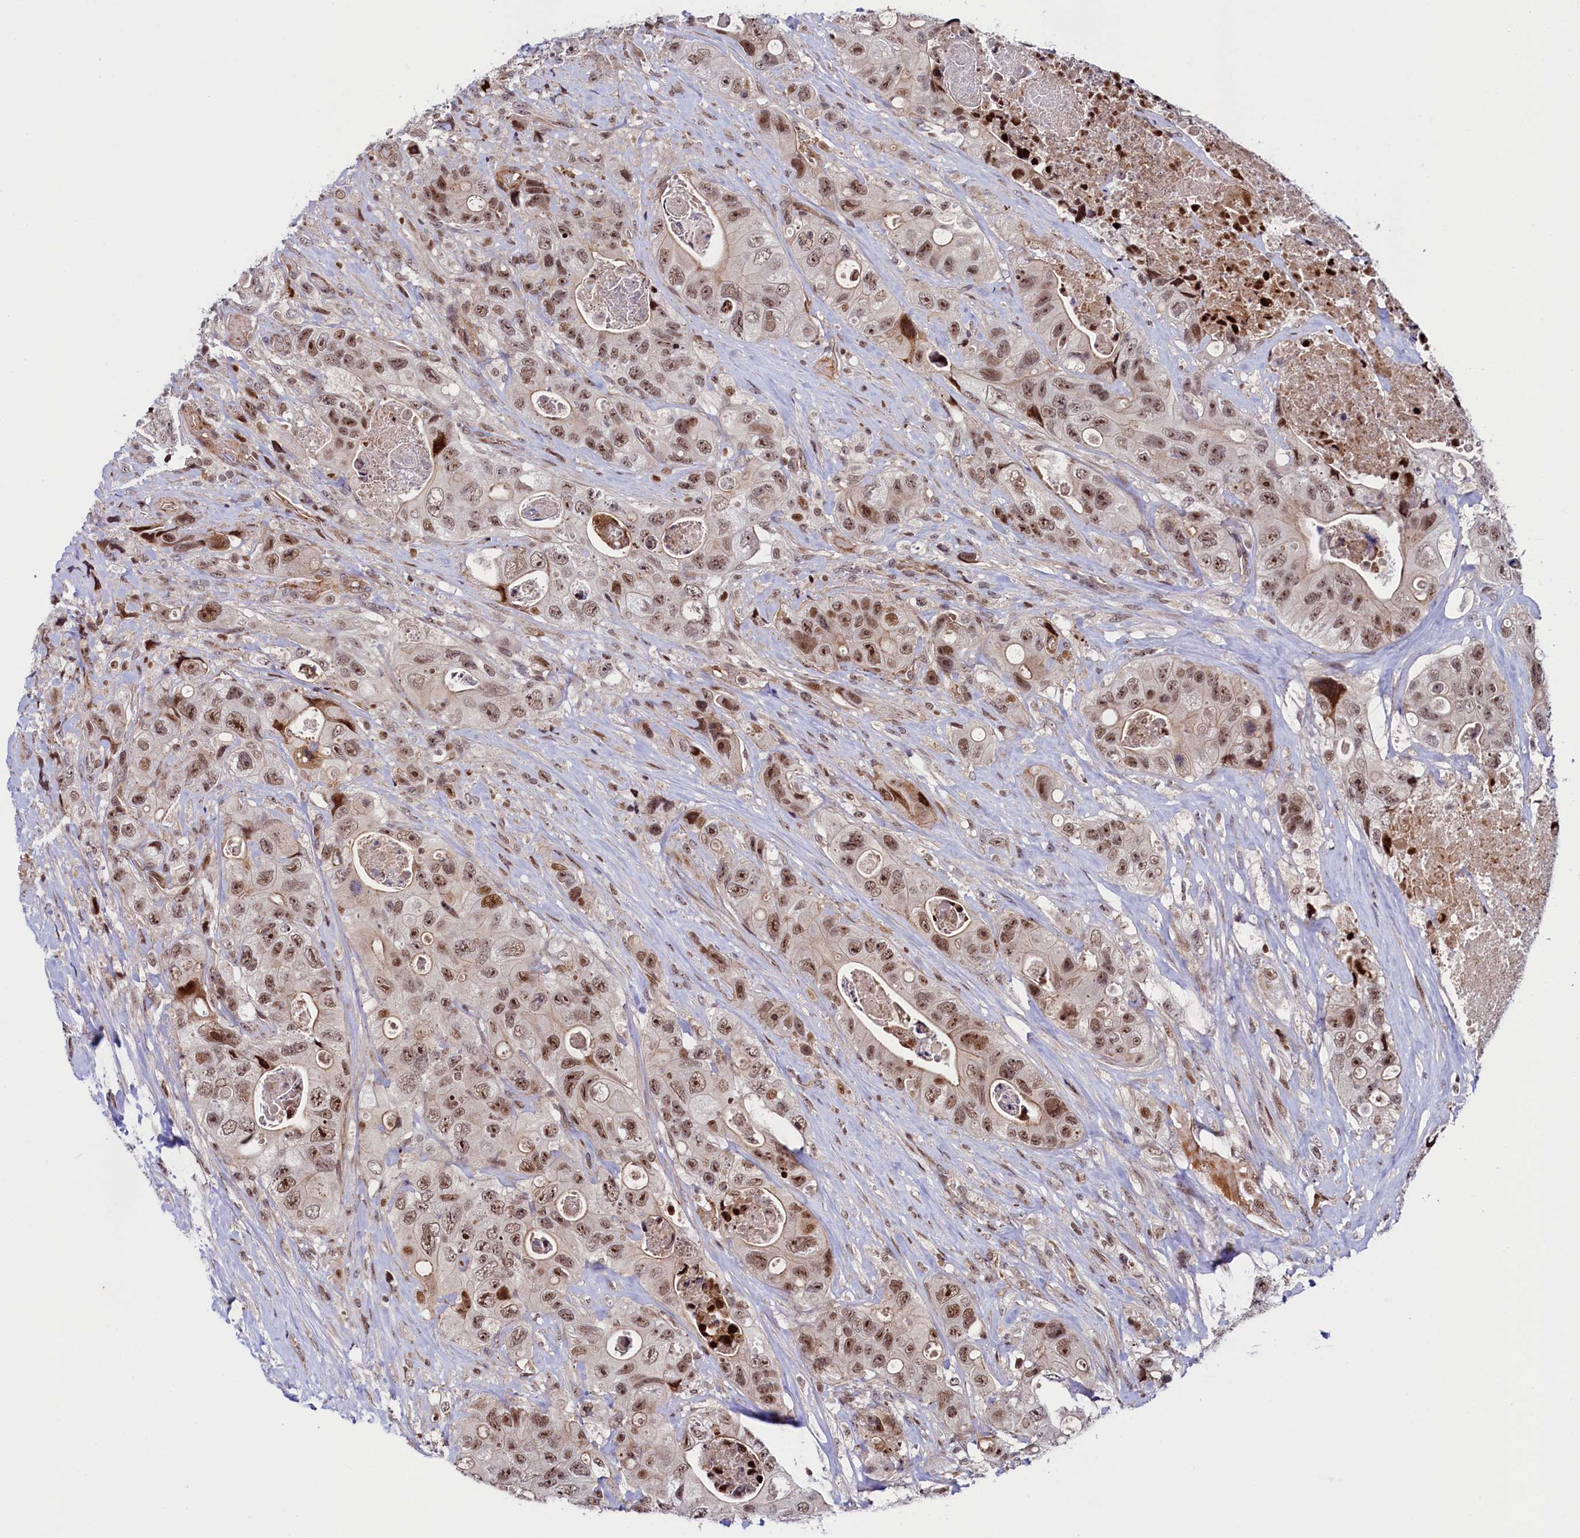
{"staining": {"intensity": "moderate", "quantity": ">75%", "location": "nuclear"}, "tissue": "colorectal cancer", "cell_type": "Tumor cells", "image_type": "cancer", "snomed": [{"axis": "morphology", "description": "Adenocarcinoma, NOS"}, {"axis": "topography", "description": "Colon"}], "caption": "Immunohistochemistry (IHC) image of neoplastic tissue: colorectal cancer stained using IHC exhibits medium levels of moderate protein expression localized specifically in the nuclear of tumor cells, appearing as a nuclear brown color.", "gene": "LEO1", "patient": {"sex": "female", "age": 46}}